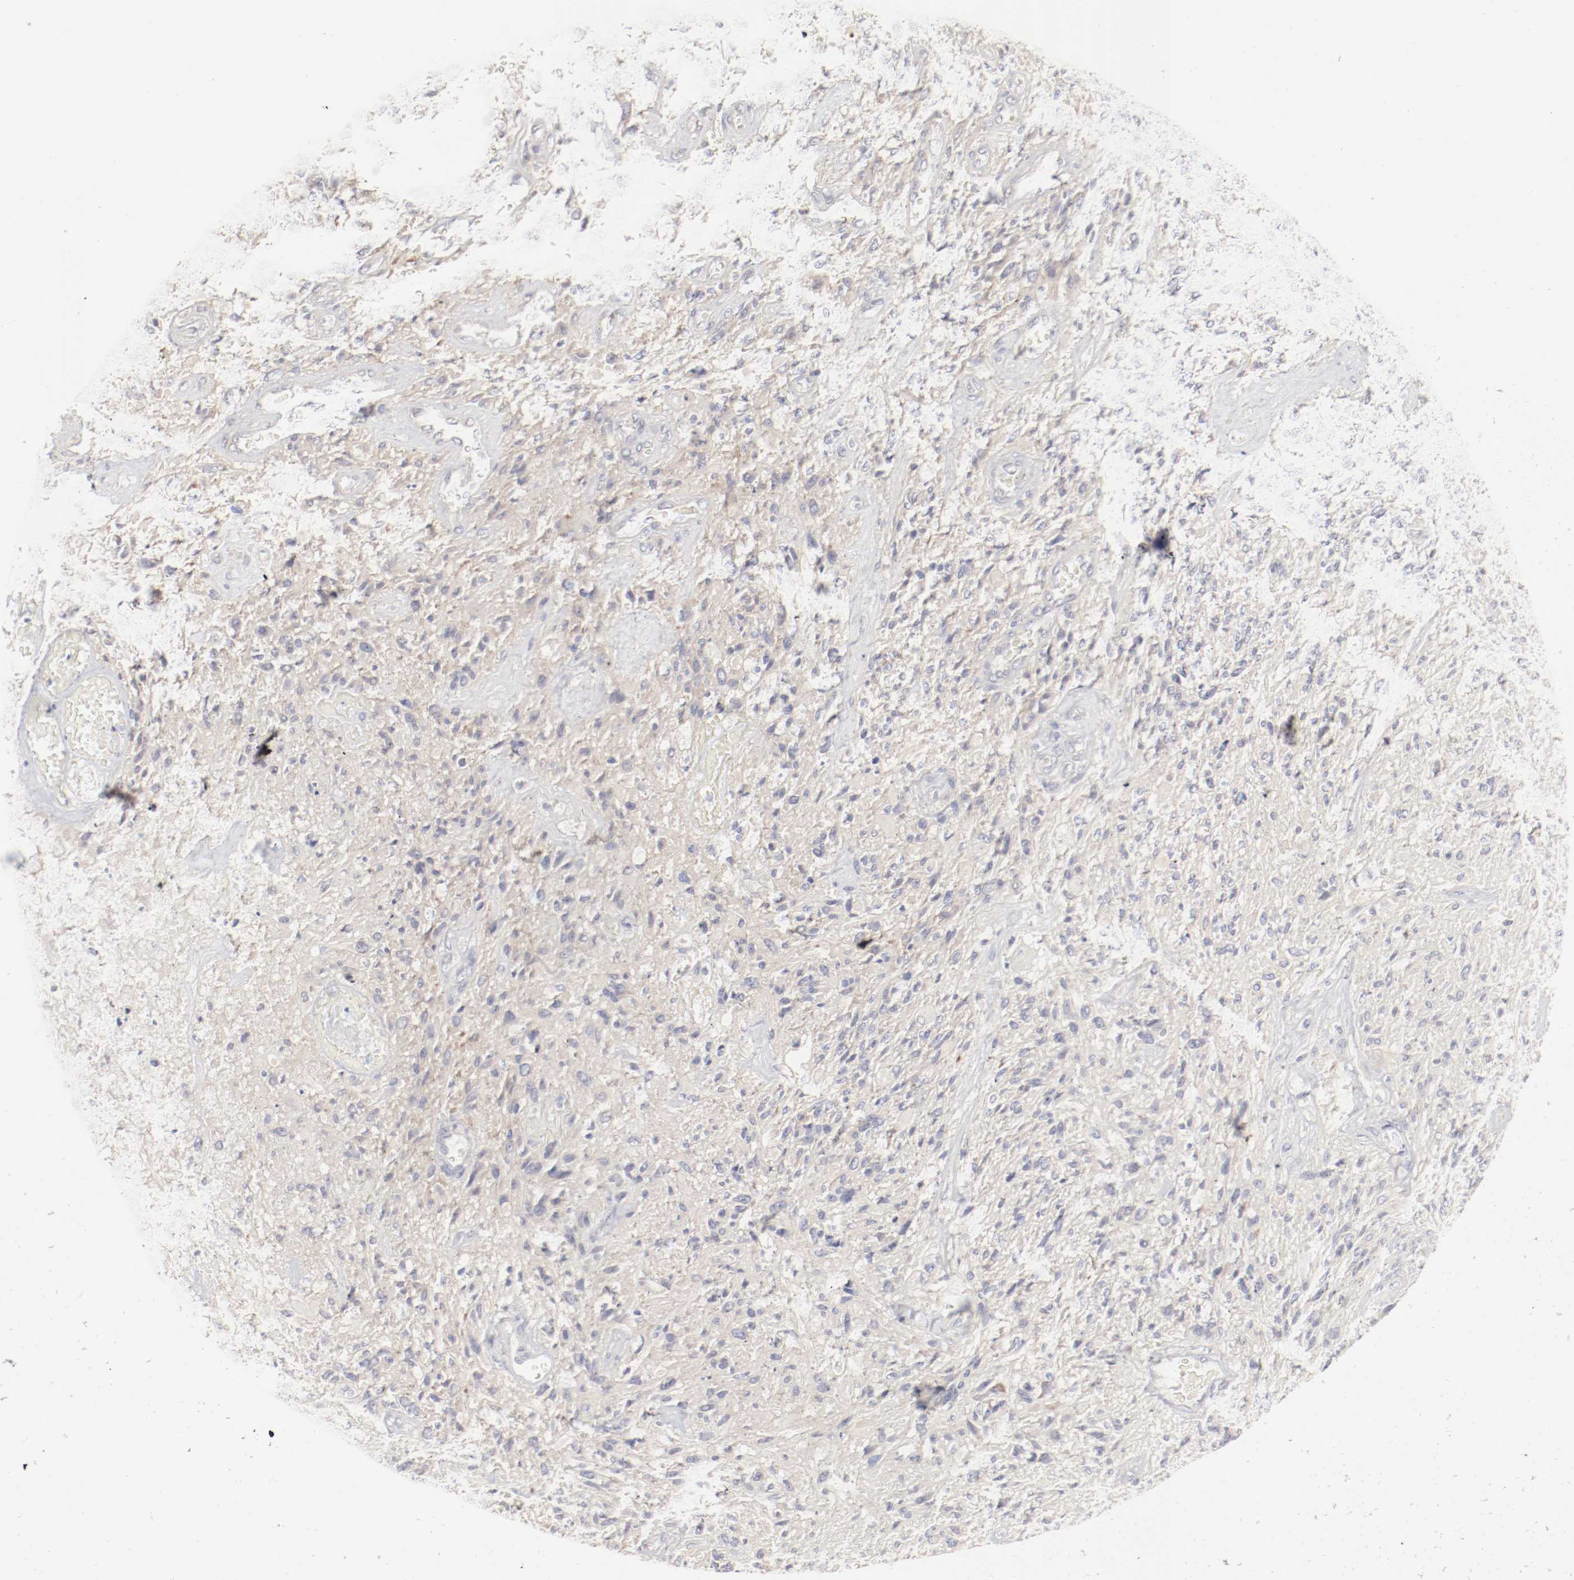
{"staining": {"intensity": "weak", "quantity": "25%-75%", "location": "cytoplasmic/membranous"}, "tissue": "glioma", "cell_type": "Tumor cells", "image_type": "cancer", "snomed": [{"axis": "morphology", "description": "Normal tissue, NOS"}, {"axis": "morphology", "description": "Glioma, malignant, High grade"}, {"axis": "topography", "description": "Cerebral cortex"}], "caption": "A histopathology image showing weak cytoplasmic/membranous staining in approximately 25%-75% of tumor cells in malignant high-grade glioma, as visualized by brown immunohistochemical staining.", "gene": "DNAL4", "patient": {"sex": "male", "age": 75}}